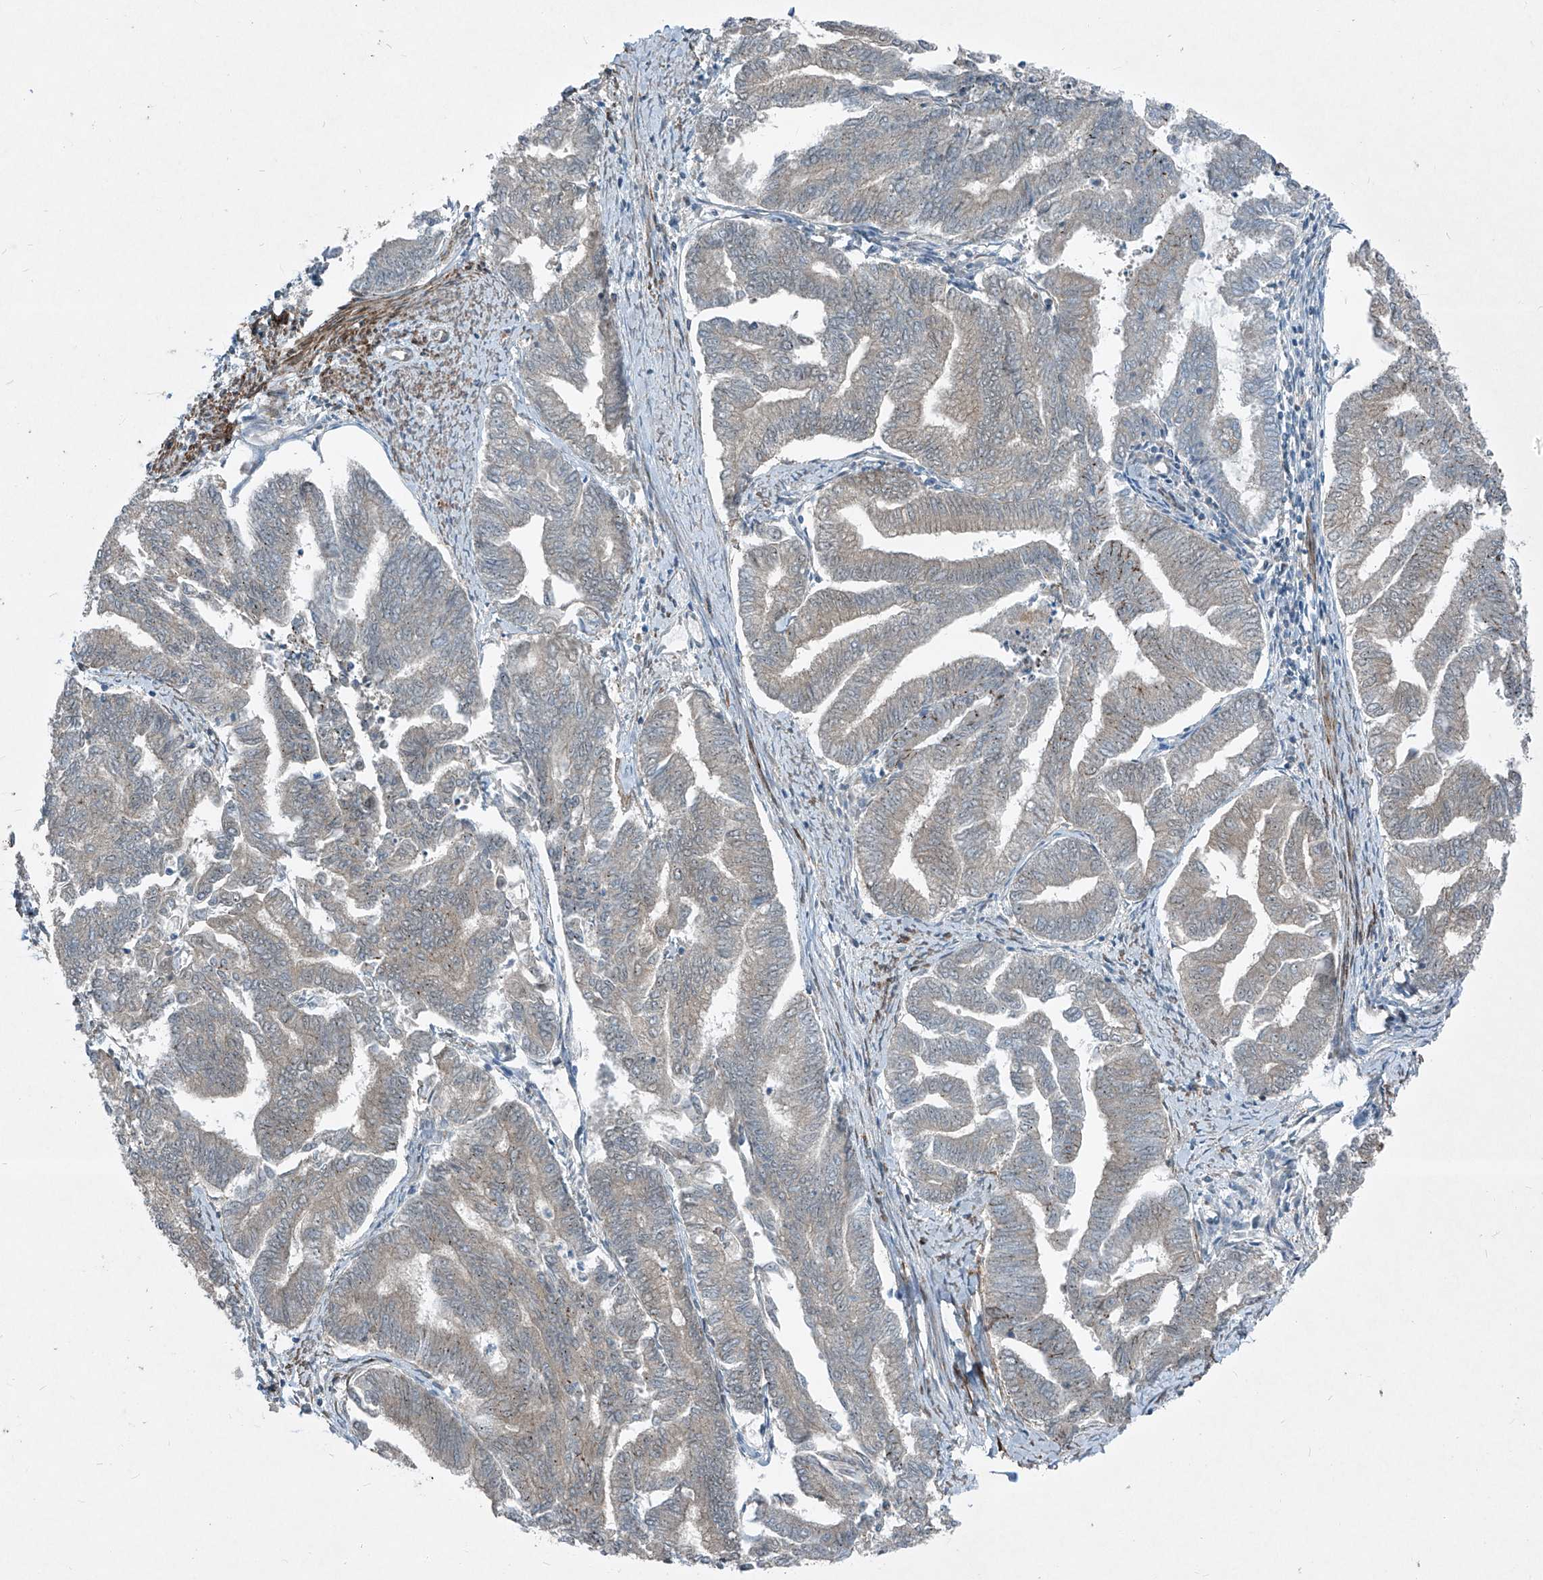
{"staining": {"intensity": "moderate", "quantity": "<25%", "location": "cytoplasmic/membranous"}, "tissue": "endometrial cancer", "cell_type": "Tumor cells", "image_type": "cancer", "snomed": [{"axis": "morphology", "description": "Adenocarcinoma, NOS"}, {"axis": "topography", "description": "Endometrium"}], "caption": "Approximately <25% of tumor cells in human endometrial adenocarcinoma demonstrate moderate cytoplasmic/membranous protein positivity as visualized by brown immunohistochemical staining.", "gene": "PPCS", "patient": {"sex": "female", "age": 79}}